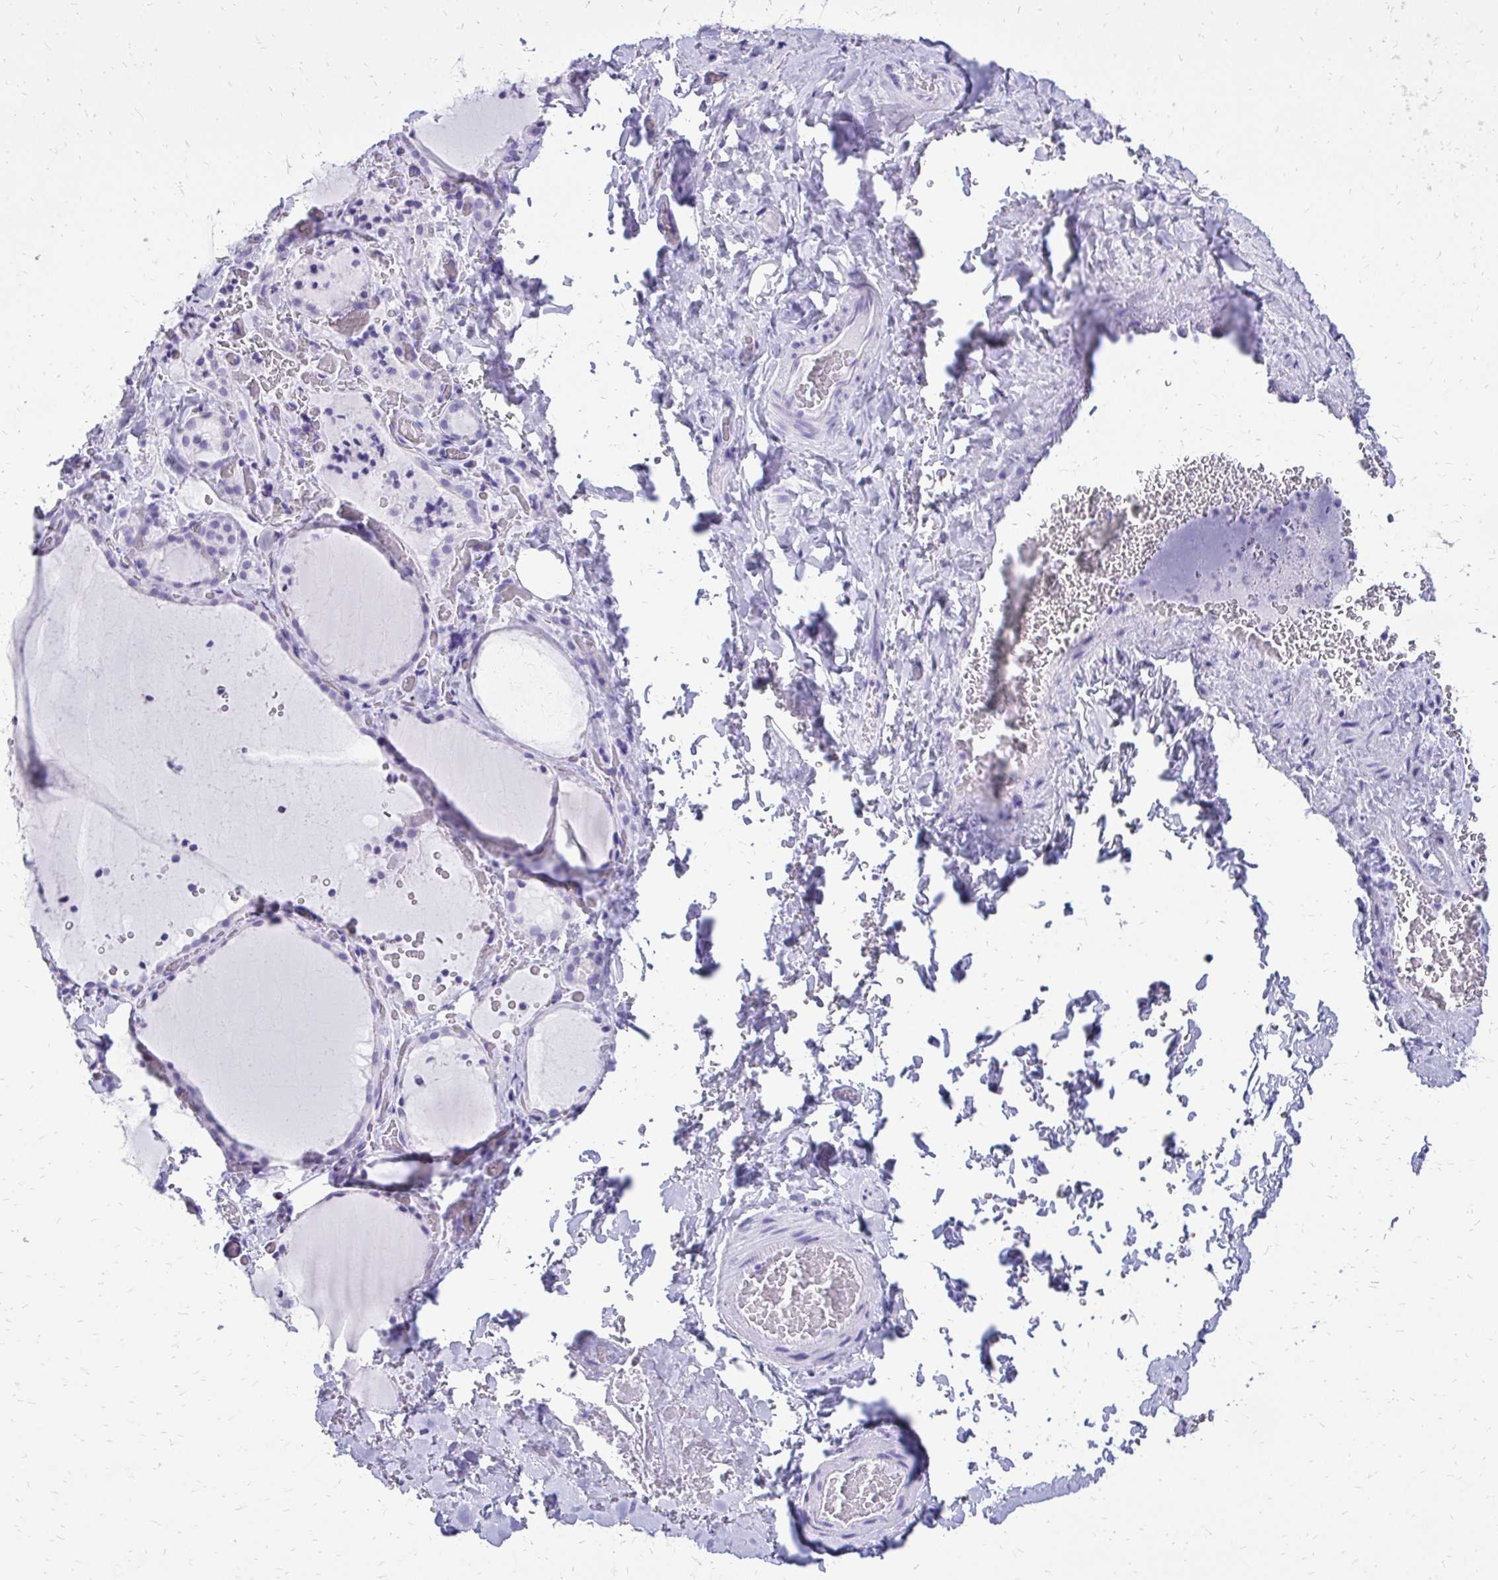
{"staining": {"intensity": "negative", "quantity": "none", "location": "none"}, "tissue": "thyroid gland", "cell_type": "Glandular cells", "image_type": "normal", "snomed": [{"axis": "morphology", "description": "Normal tissue, NOS"}, {"axis": "topography", "description": "Thyroid gland"}], "caption": "IHC histopathology image of normal human thyroid gland stained for a protein (brown), which shows no staining in glandular cells. (DAB (3,3'-diaminobenzidine) immunohistochemistry (IHC) visualized using brightfield microscopy, high magnification).", "gene": "SLC32A1", "patient": {"sex": "female", "age": 22}}